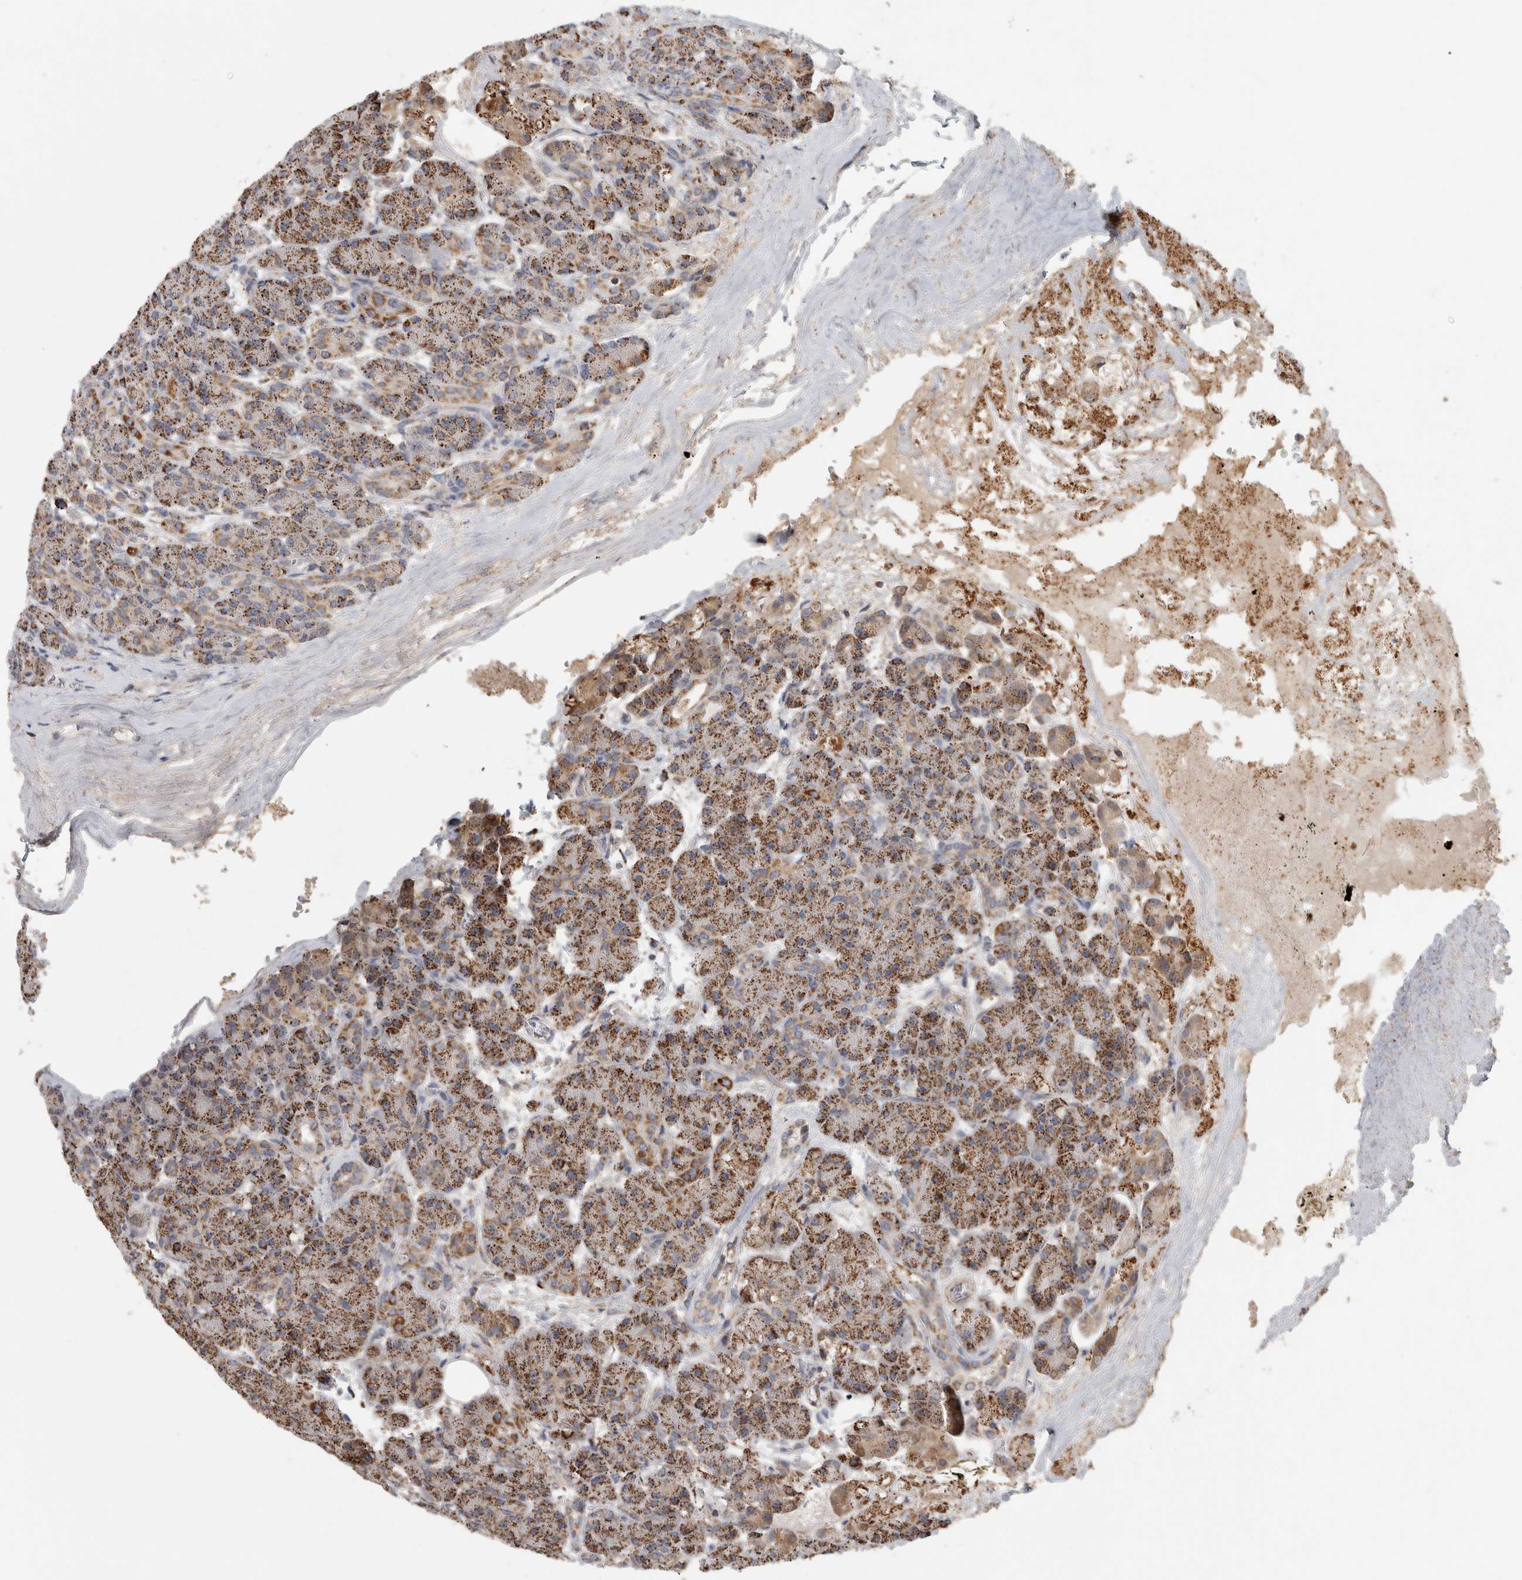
{"staining": {"intensity": "moderate", "quantity": ">75%", "location": "cytoplasmic/membranous"}, "tissue": "pancreas", "cell_type": "Exocrine glandular cells", "image_type": "normal", "snomed": [{"axis": "morphology", "description": "Normal tissue, NOS"}, {"axis": "topography", "description": "Pancreas"}], "caption": "A medium amount of moderate cytoplasmic/membranous staining is present in about >75% of exocrine glandular cells in benign pancreas.", "gene": "ST8SIA1", "patient": {"sex": "male", "age": 63}}